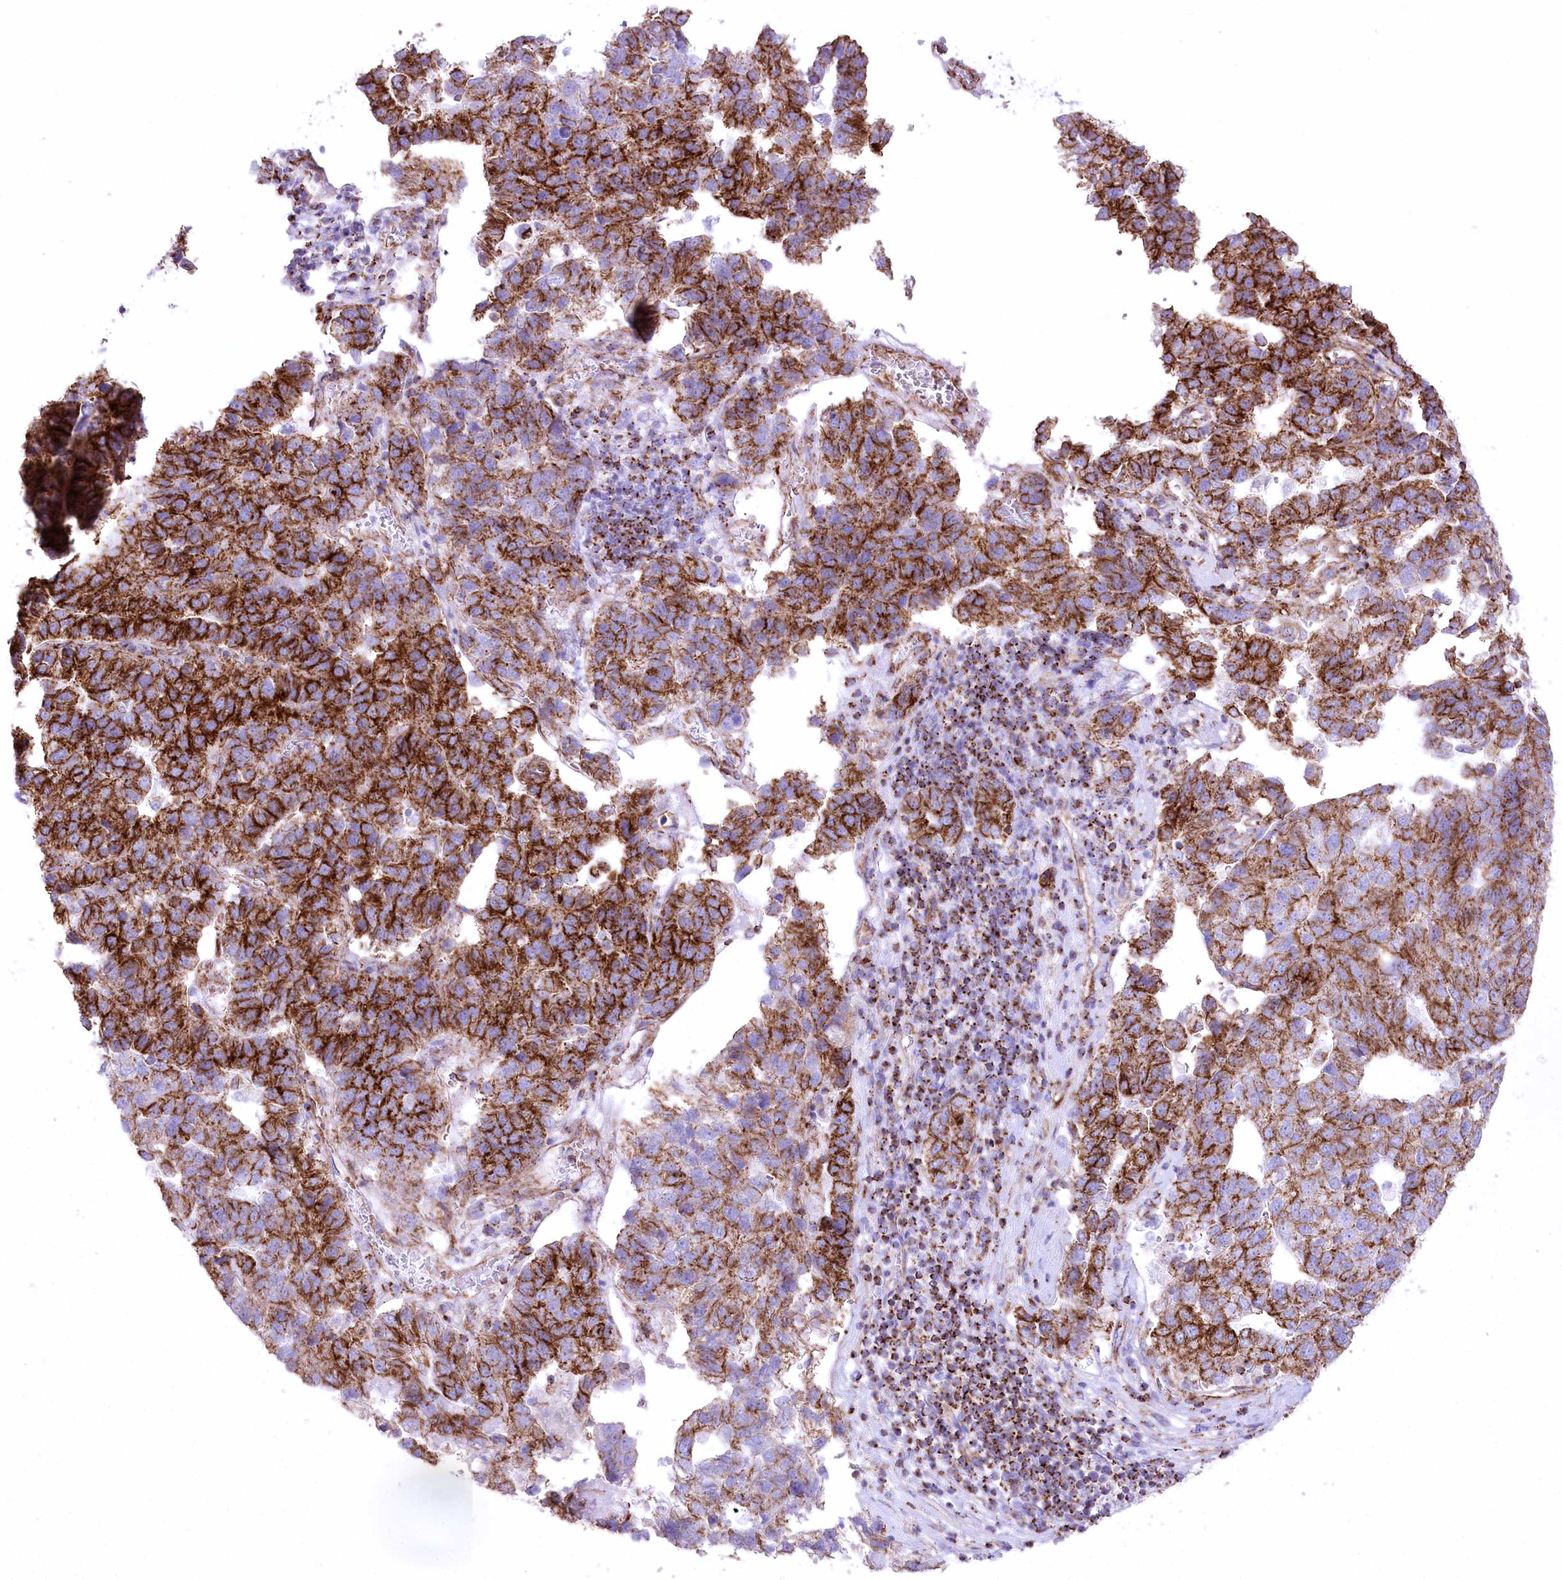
{"staining": {"intensity": "strong", "quantity": "25%-75%", "location": "cytoplasmic/membranous"}, "tissue": "pancreatic cancer", "cell_type": "Tumor cells", "image_type": "cancer", "snomed": [{"axis": "morphology", "description": "Adenocarcinoma, NOS"}, {"axis": "topography", "description": "Pancreas"}], "caption": "Immunohistochemistry (DAB (3,3'-diaminobenzidine)) staining of pancreatic cancer (adenocarcinoma) reveals strong cytoplasmic/membranous protein expression in approximately 25%-75% of tumor cells.", "gene": "FAM216A", "patient": {"sex": "female", "age": 61}}